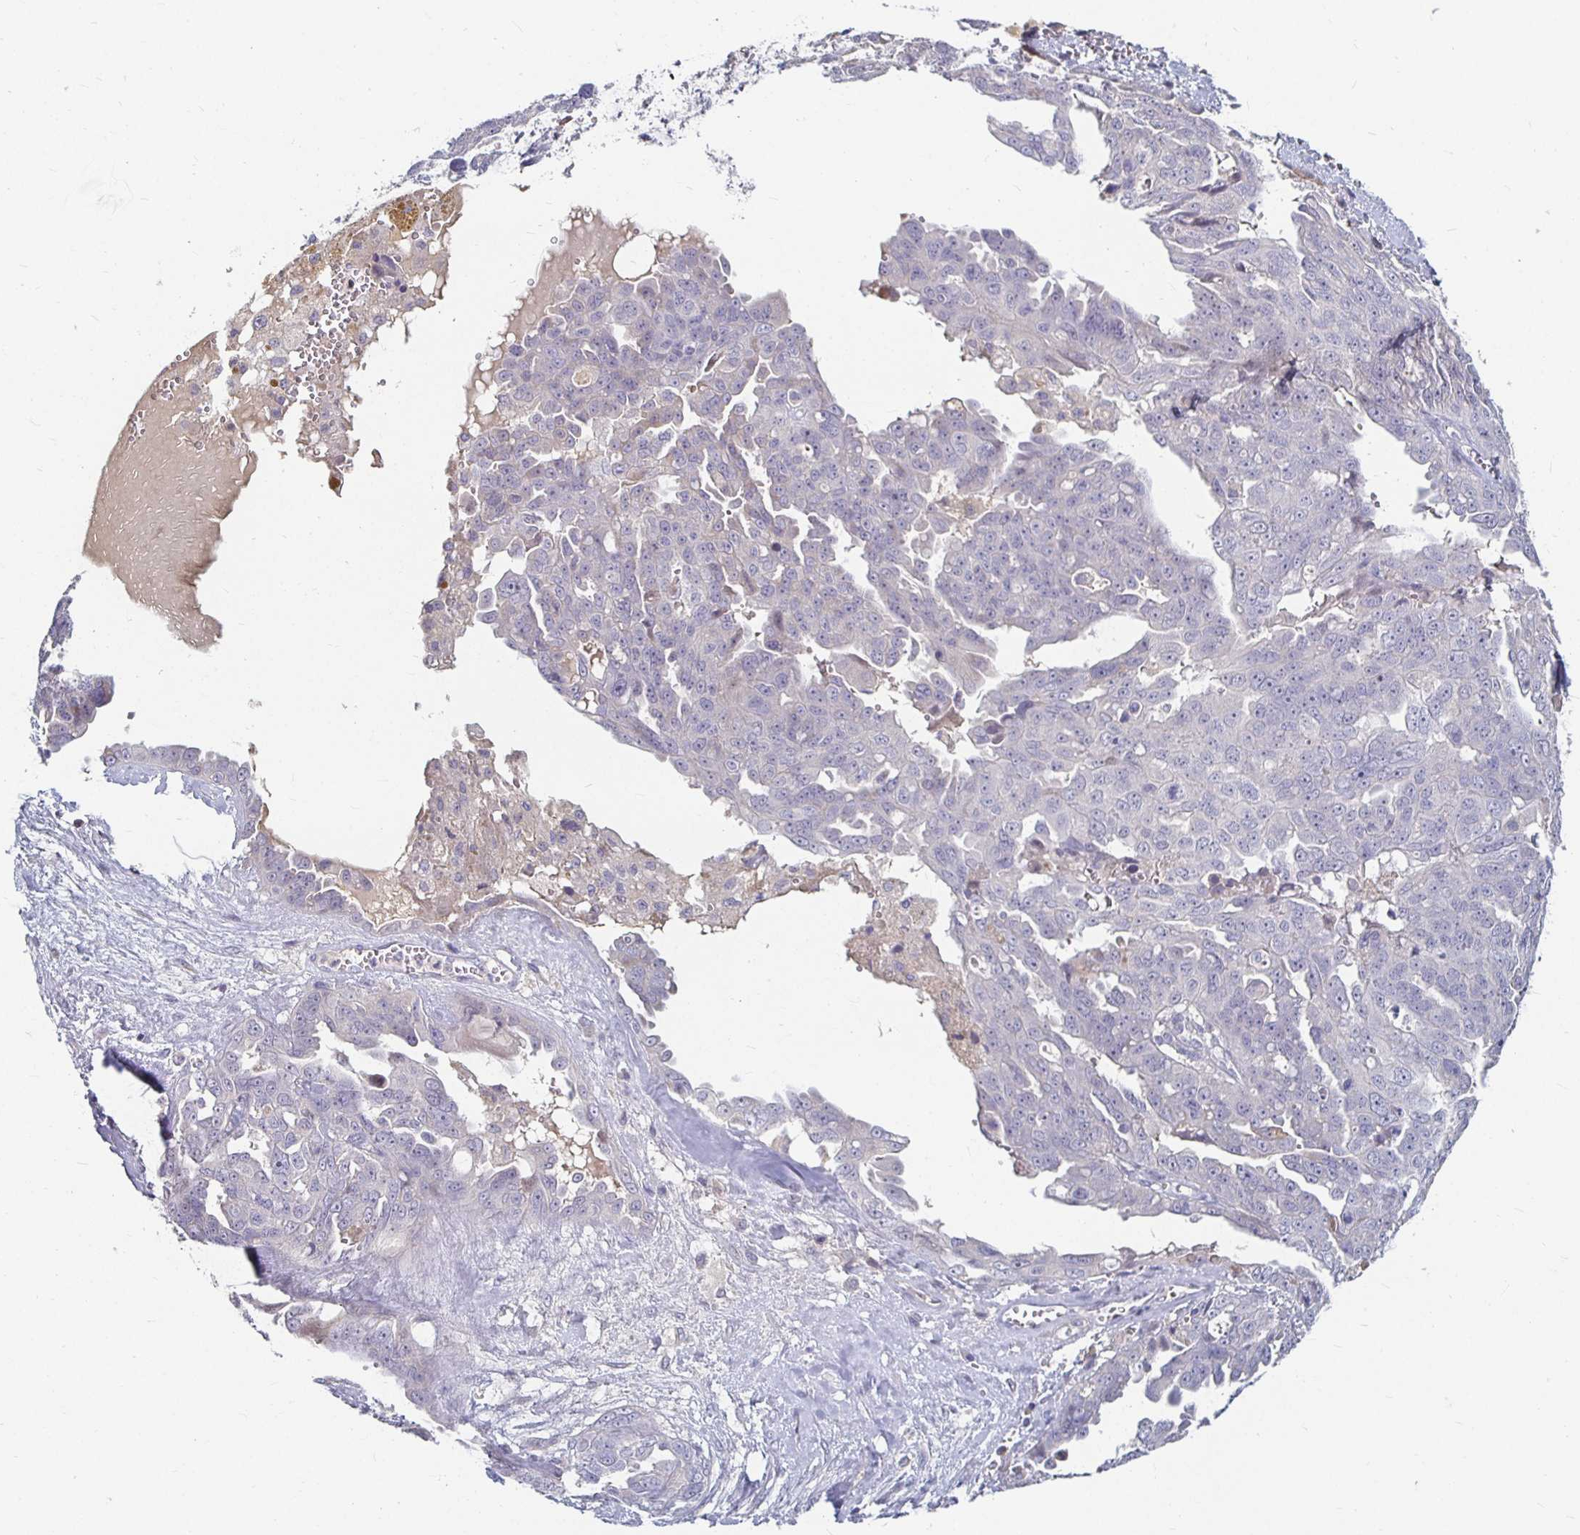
{"staining": {"intensity": "negative", "quantity": "none", "location": "none"}, "tissue": "ovarian cancer", "cell_type": "Tumor cells", "image_type": "cancer", "snomed": [{"axis": "morphology", "description": "Carcinoma, endometroid"}, {"axis": "topography", "description": "Ovary"}], "caption": "This micrograph is of endometroid carcinoma (ovarian) stained with immunohistochemistry to label a protein in brown with the nuclei are counter-stained blue. There is no expression in tumor cells. (Immunohistochemistry, brightfield microscopy, high magnification).", "gene": "RNF144B", "patient": {"sex": "female", "age": 70}}